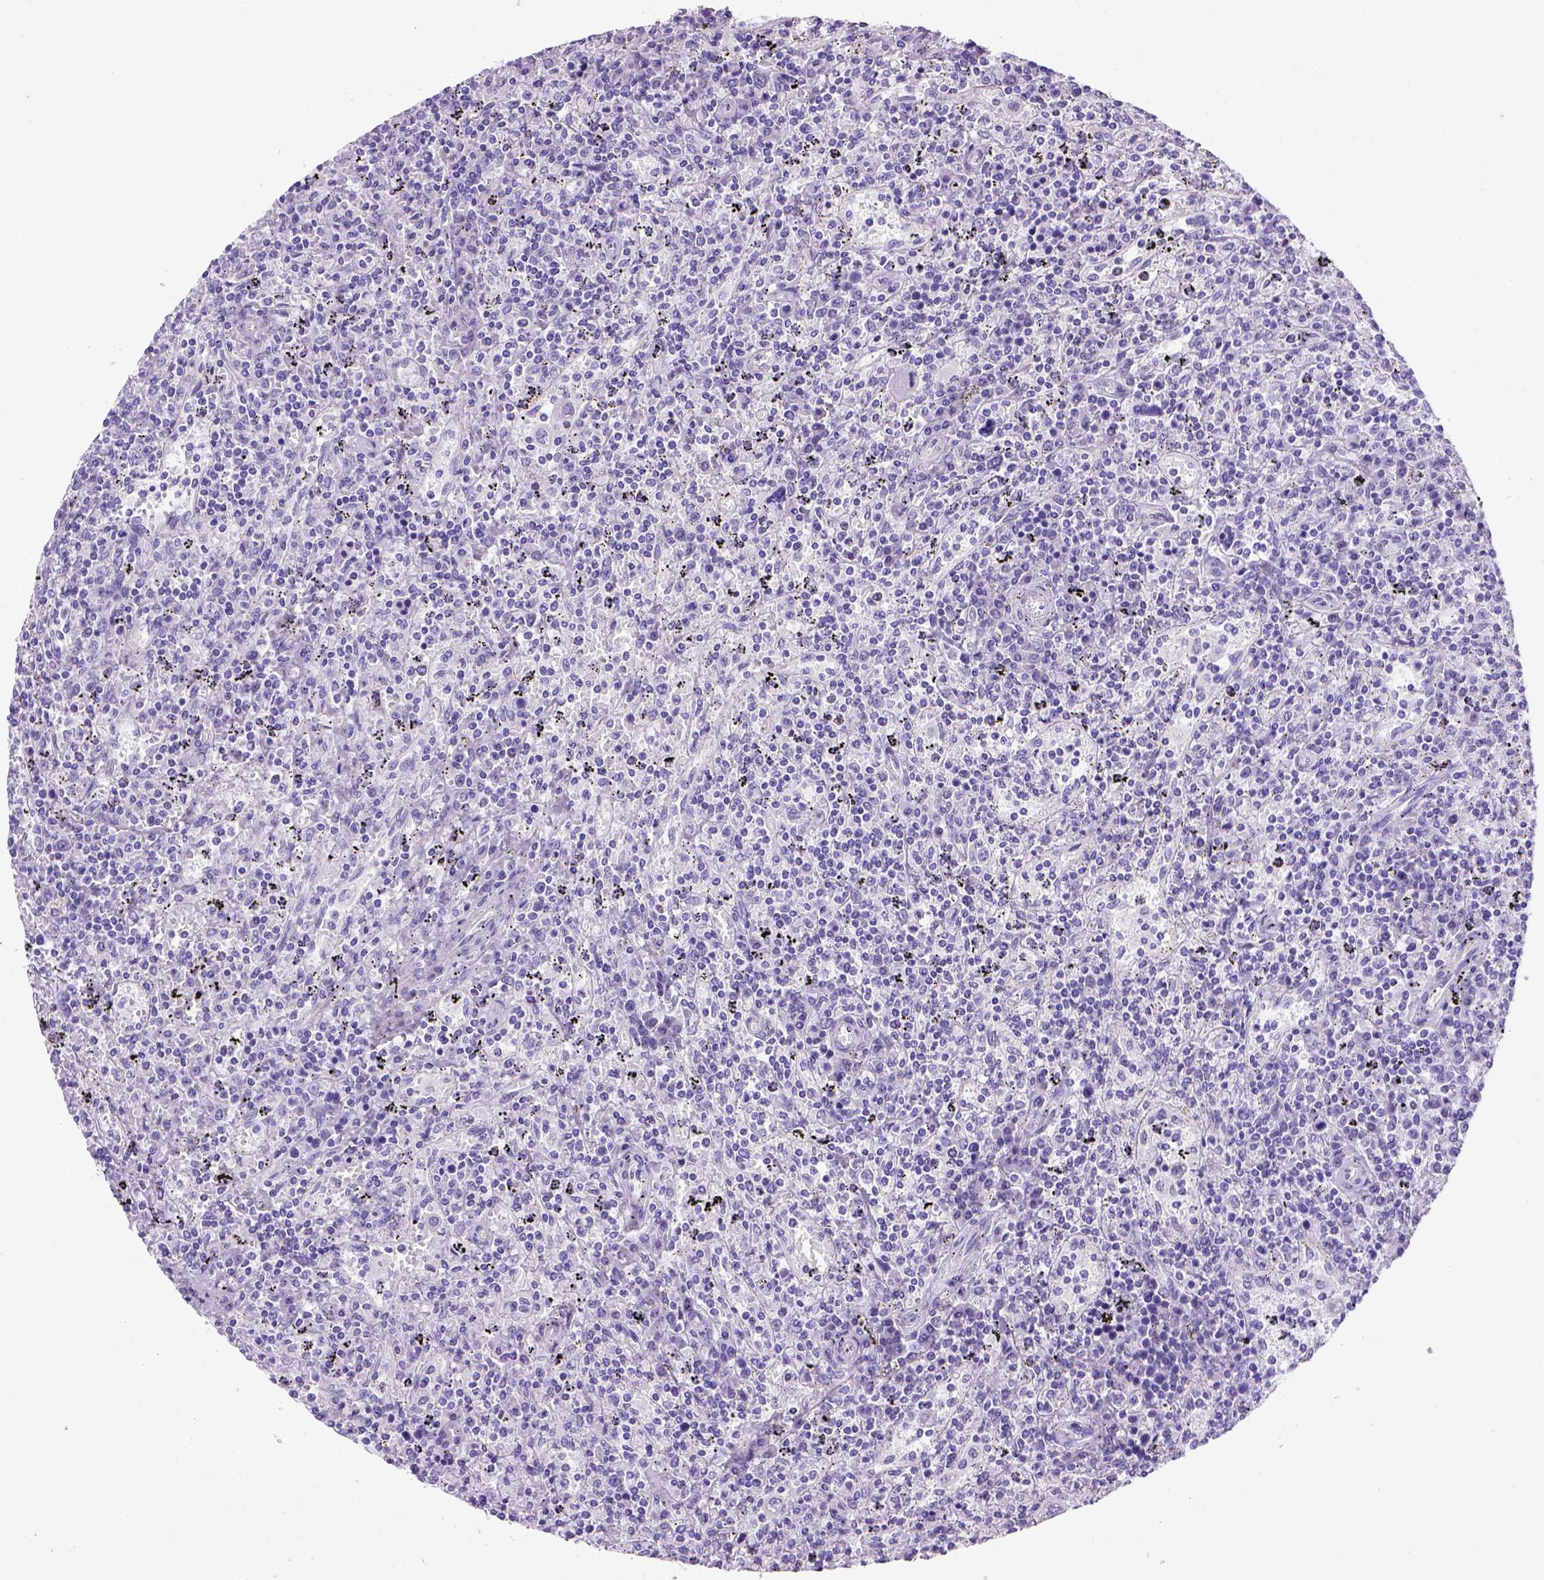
{"staining": {"intensity": "negative", "quantity": "none", "location": "none"}, "tissue": "lymphoma", "cell_type": "Tumor cells", "image_type": "cancer", "snomed": [{"axis": "morphology", "description": "Malignant lymphoma, non-Hodgkin's type, Low grade"}, {"axis": "topography", "description": "Spleen"}], "caption": "Low-grade malignant lymphoma, non-Hodgkin's type stained for a protein using immunohistochemistry demonstrates no positivity tumor cells.", "gene": "ARHGEF33", "patient": {"sex": "male", "age": 62}}